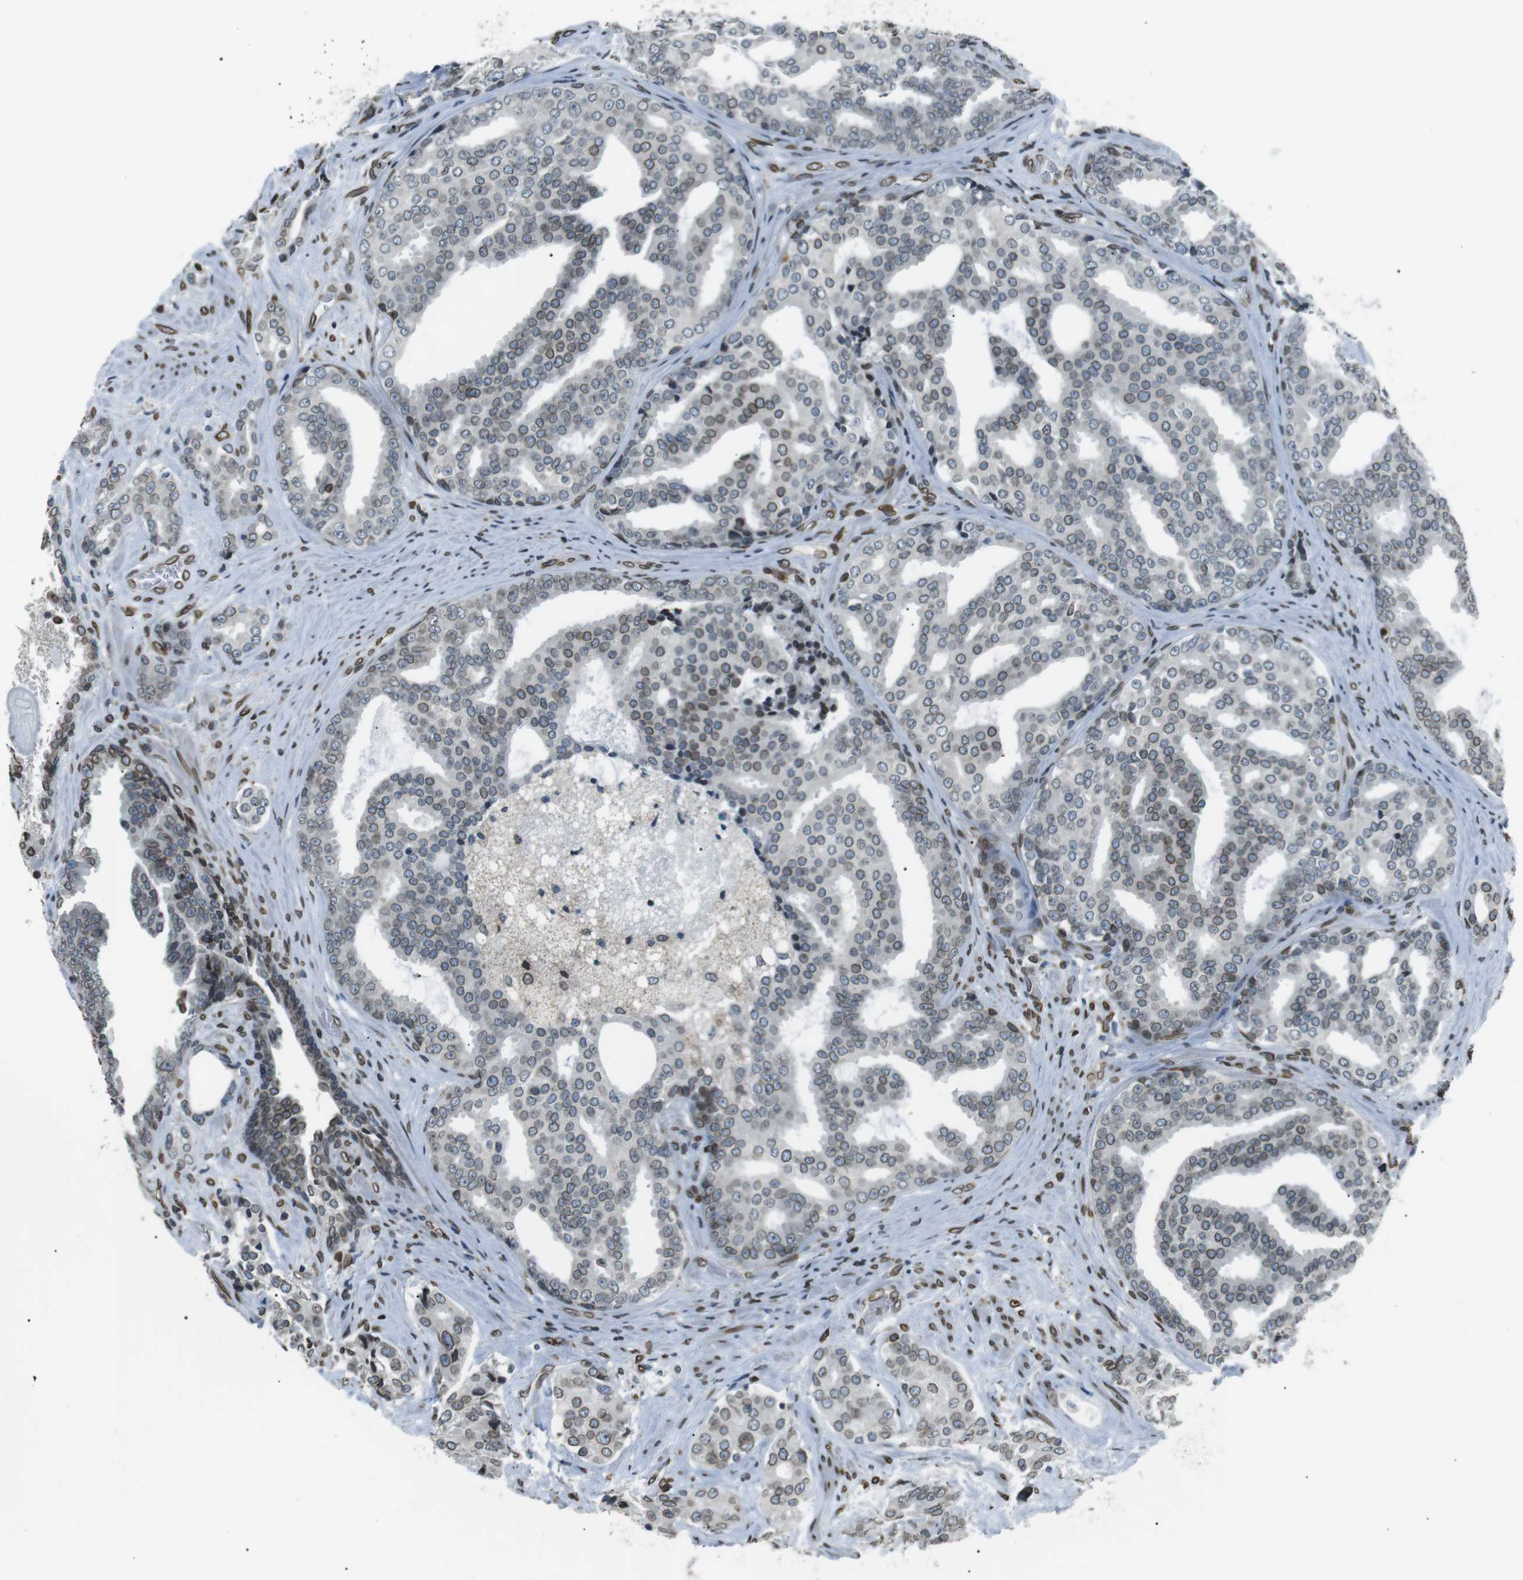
{"staining": {"intensity": "moderate", "quantity": "25%-75%", "location": "cytoplasmic/membranous,nuclear"}, "tissue": "prostate cancer", "cell_type": "Tumor cells", "image_type": "cancer", "snomed": [{"axis": "morphology", "description": "Adenocarcinoma, High grade"}, {"axis": "topography", "description": "Prostate"}], "caption": "Tumor cells reveal medium levels of moderate cytoplasmic/membranous and nuclear staining in approximately 25%-75% of cells in human high-grade adenocarcinoma (prostate).", "gene": "TMX4", "patient": {"sex": "male", "age": 71}}